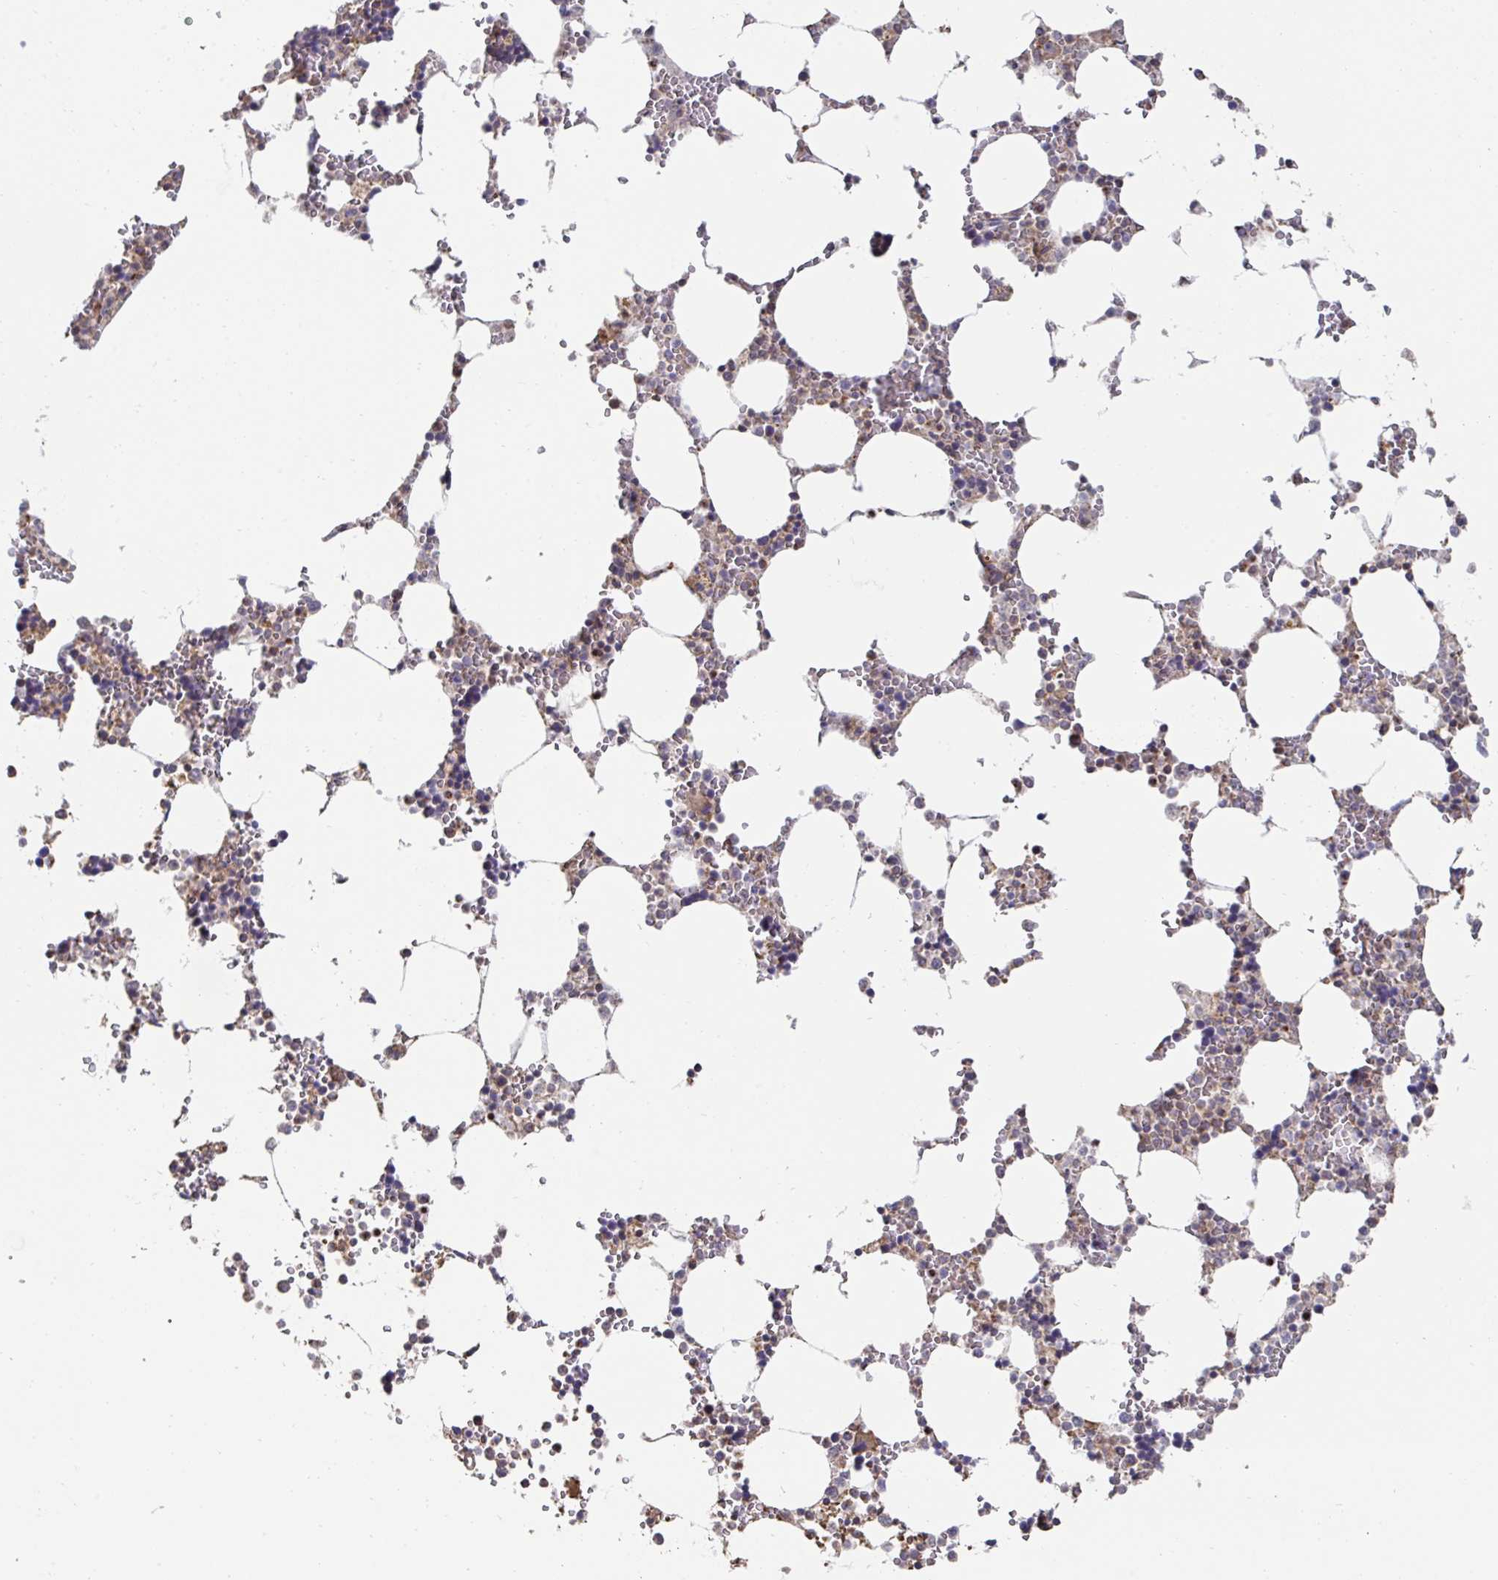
{"staining": {"intensity": "weak", "quantity": "25%-75%", "location": "cytoplasmic/membranous"}, "tissue": "bone marrow", "cell_type": "Hematopoietic cells", "image_type": "normal", "snomed": [{"axis": "morphology", "description": "Normal tissue, NOS"}, {"axis": "topography", "description": "Bone marrow"}], "caption": "An image of human bone marrow stained for a protein demonstrates weak cytoplasmic/membranous brown staining in hematopoietic cells. The protein is shown in brown color, while the nuclei are stained blue.", "gene": "DZANK1", "patient": {"sex": "male", "age": 64}}